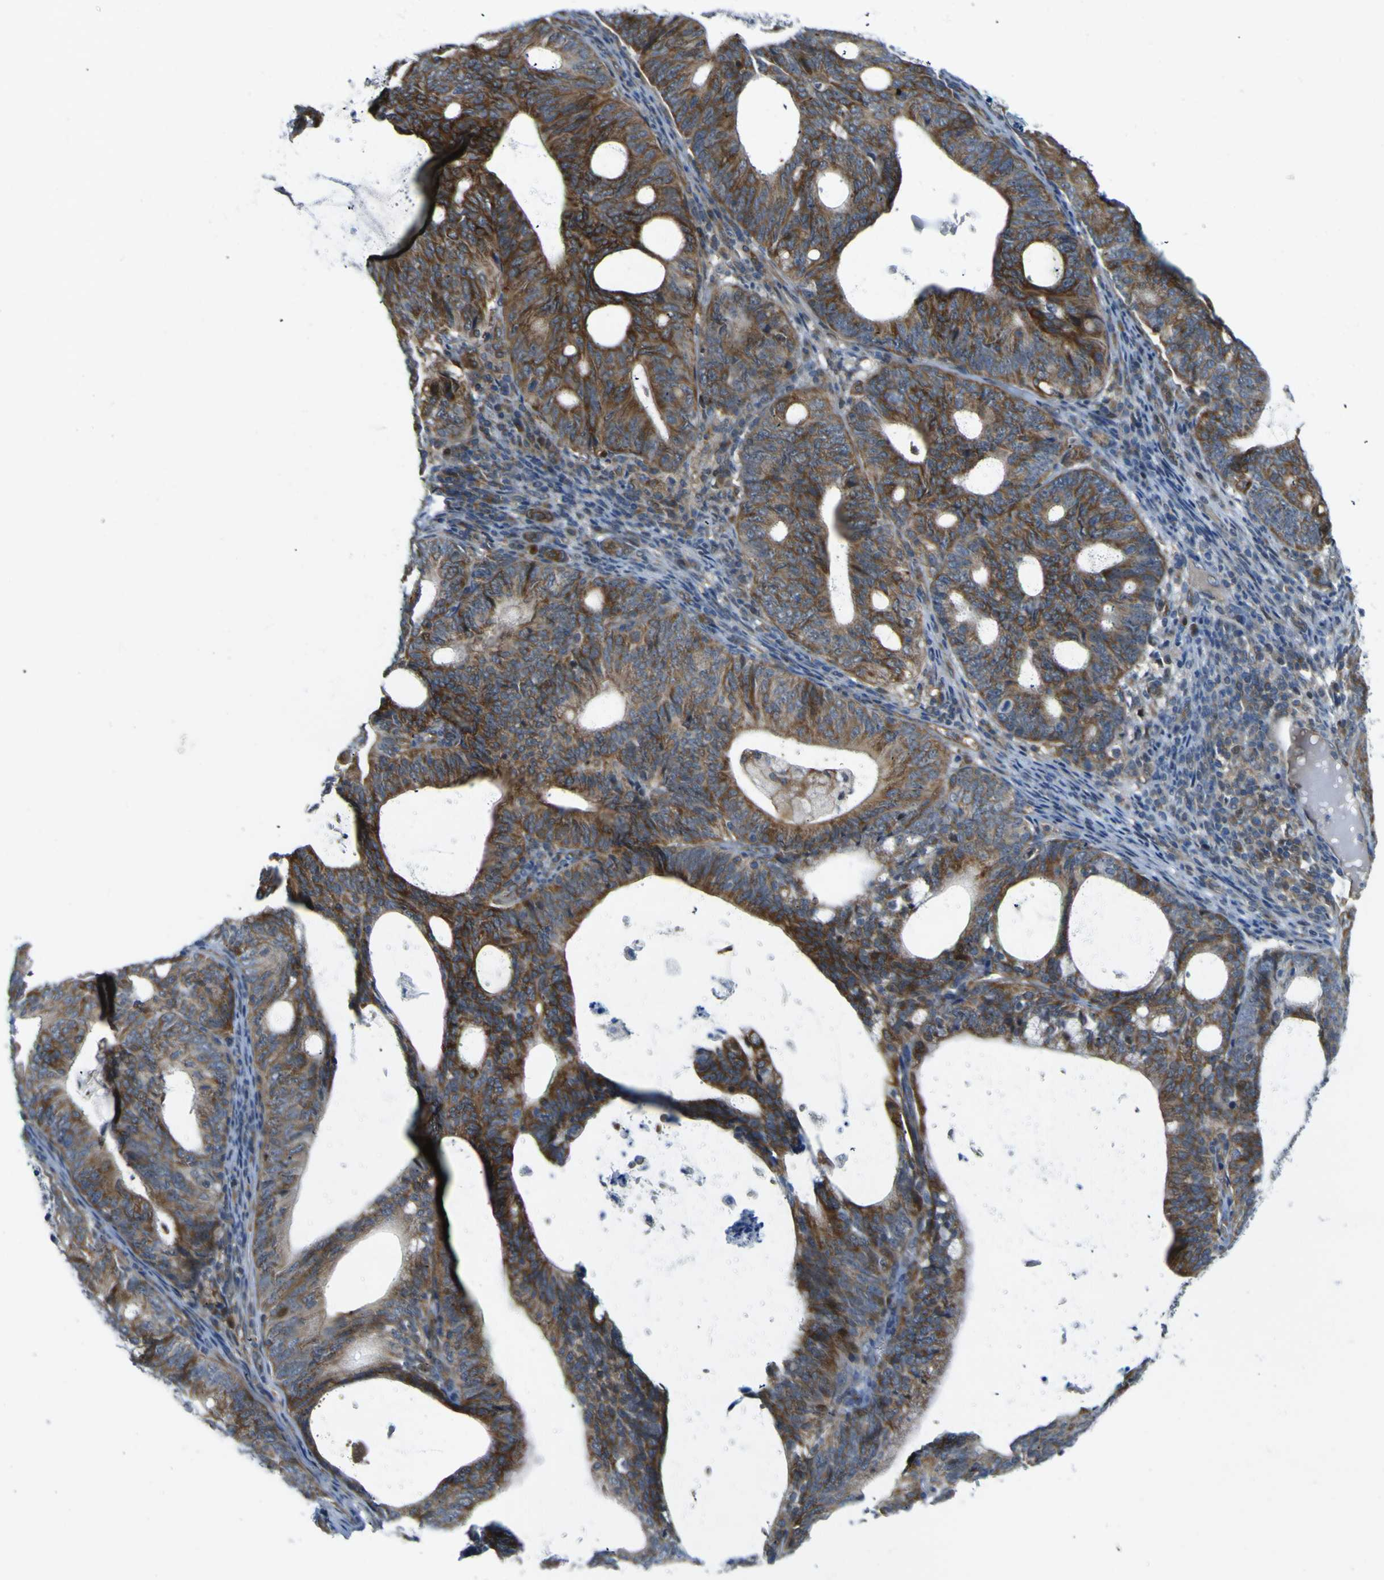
{"staining": {"intensity": "strong", "quantity": "25%-75%", "location": "cytoplasmic/membranous"}, "tissue": "endometrial cancer", "cell_type": "Tumor cells", "image_type": "cancer", "snomed": [{"axis": "morphology", "description": "Adenocarcinoma, NOS"}, {"axis": "topography", "description": "Uterus"}], "caption": "Endometrial cancer (adenocarcinoma) stained with a brown dye displays strong cytoplasmic/membranous positive staining in about 25%-75% of tumor cells.", "gene": "KDM7A", "patient": {"sex": "female", "age": 83}}